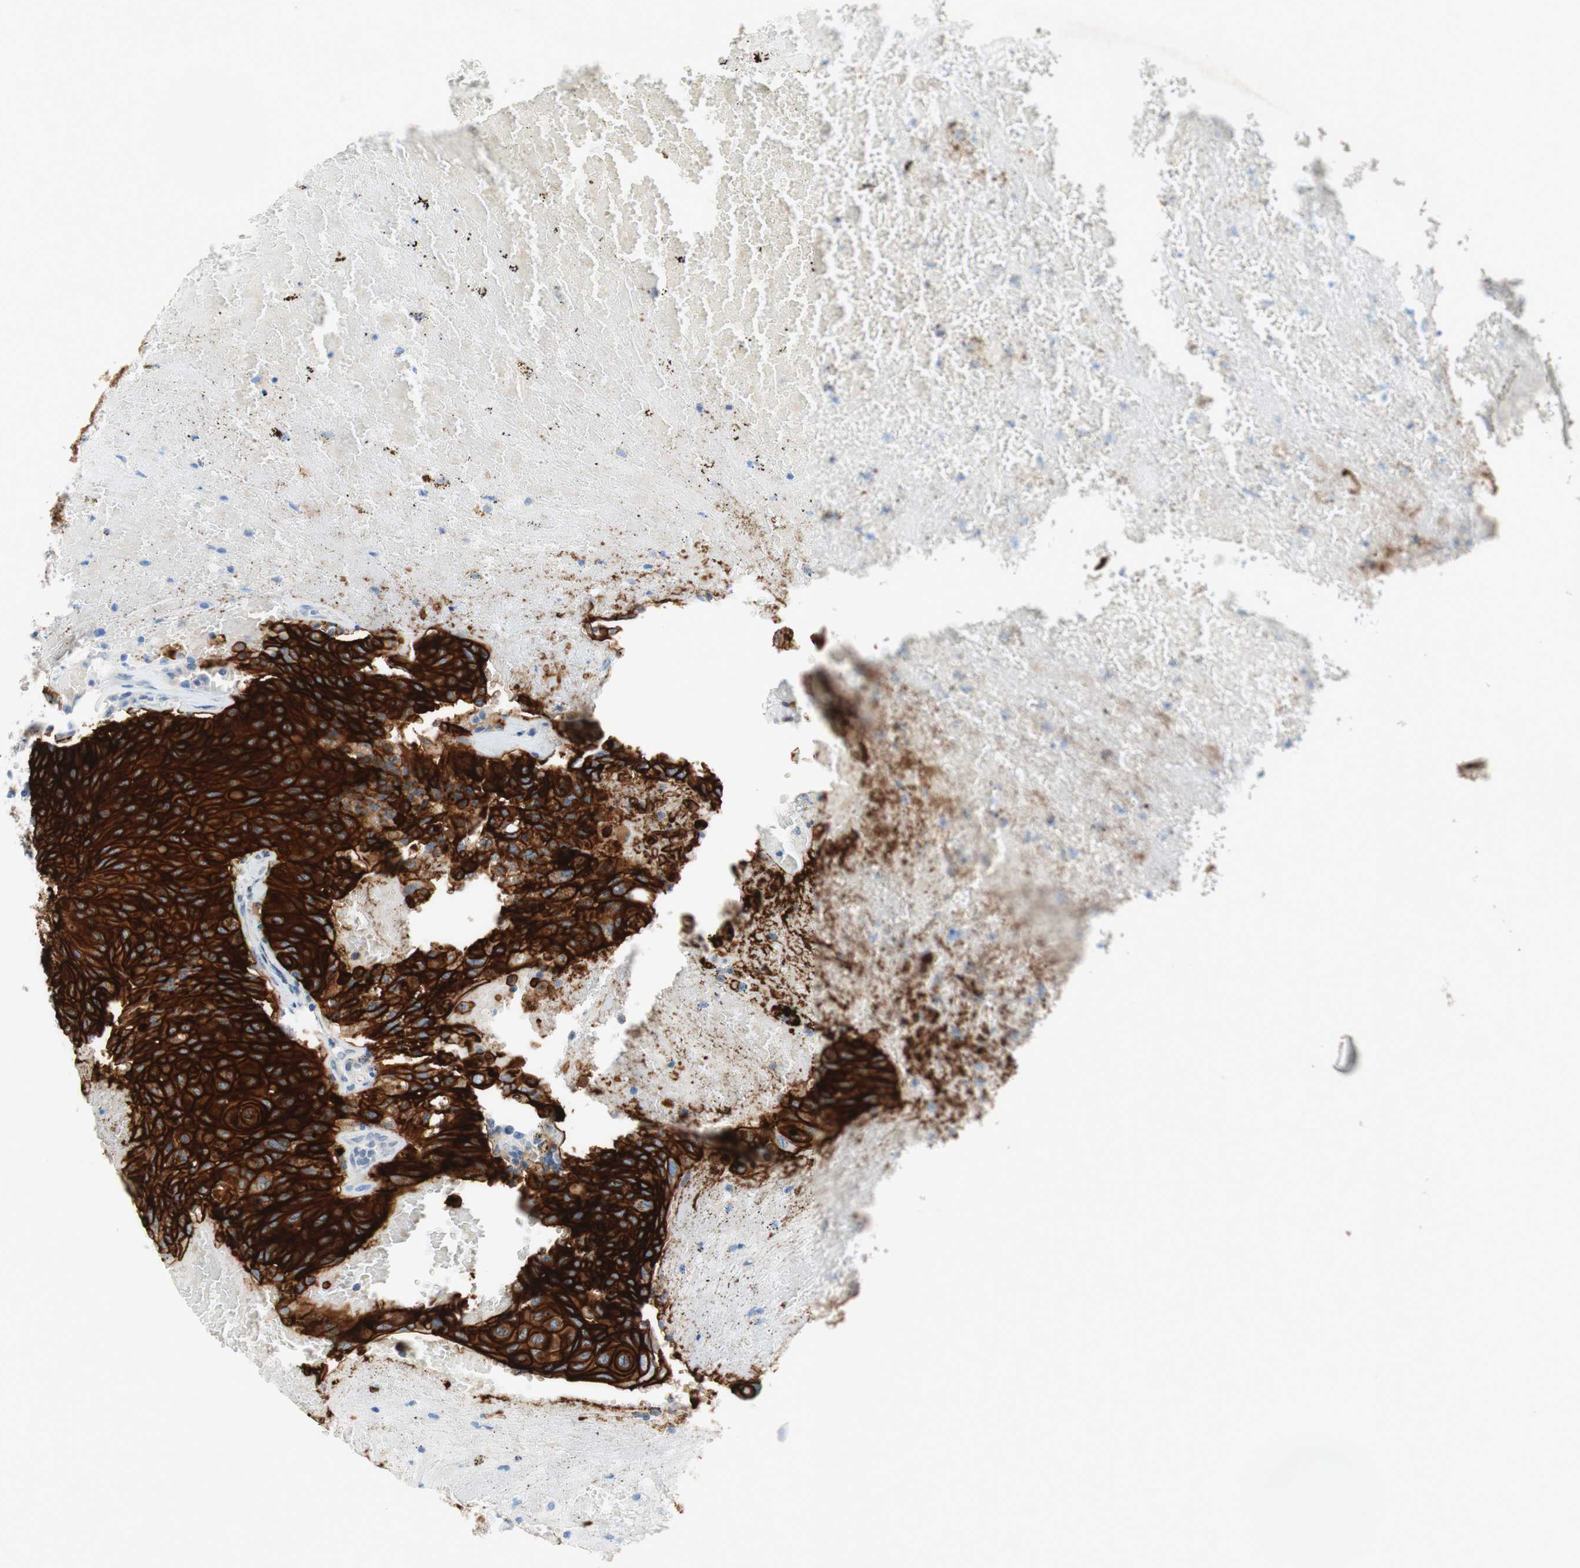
{"staining": {"intensity": "strong", "quantity": ">75%", "location": "cytoplasmic/membranous"}, "tissue": "urothelial cancer", "cell_type": "Tumor cells", "image_type": "cancer", "snomed": [{"axis": "morphology", "description": "Urothelial carcinoma, High grade"}, {"axis": "topography", "description": "Urinary bladder"}], "caption": "An immunohistochemistry (IHC) histopathology image of tumor tissue is shown. Protein staining in brown highlights strong cytoplasmic/membranous positivity in urothelial carcinoma (high-grade) within tumor cells.", "gene": "POLR2J3", "patient": {"sex": "male", "age": 66}}